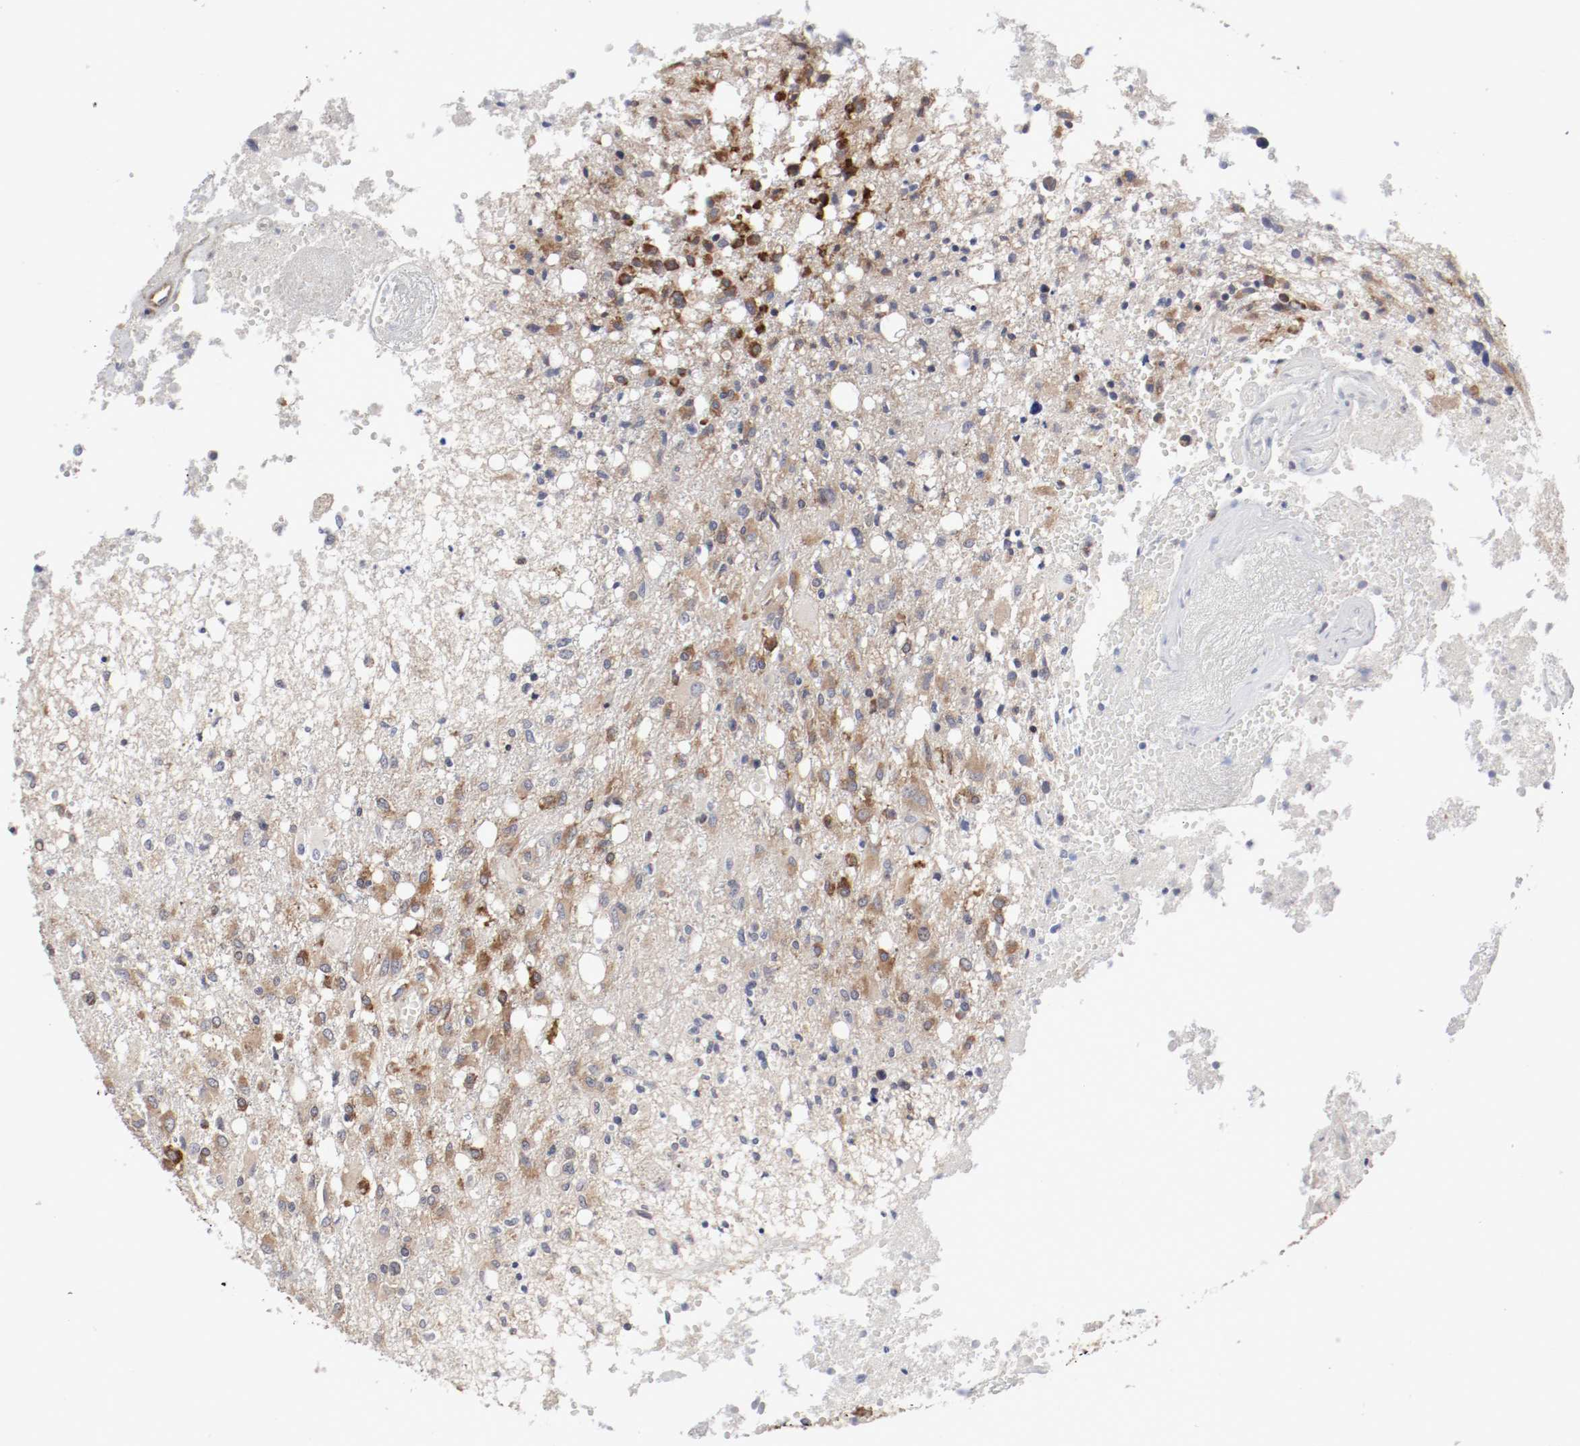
{"staining": {"intensity": "weak", "quantity": ">75%", "location": "cytoplasmic/membranous"}, "tissue": "glioma", "cell_type": "Tumor cells", "image_type": "cancer", "snomed": [{"axis": "morphology", "description": "Glioma, malignant, High grade"}, {"axis": "topography", "description": "Cerebral cortex"}], "caption": "This photomicrograph reveals malignant glioma (high-grade) stained with immunohistochemistry (IHC) to label a protein in brown. The cytoplasmic/membranous of tumor cells show weak positivity for the protein. Nuclei are counter-stained blue.", "gene": "FKBP3", "patient": {"sex": "male", "age": 76}}